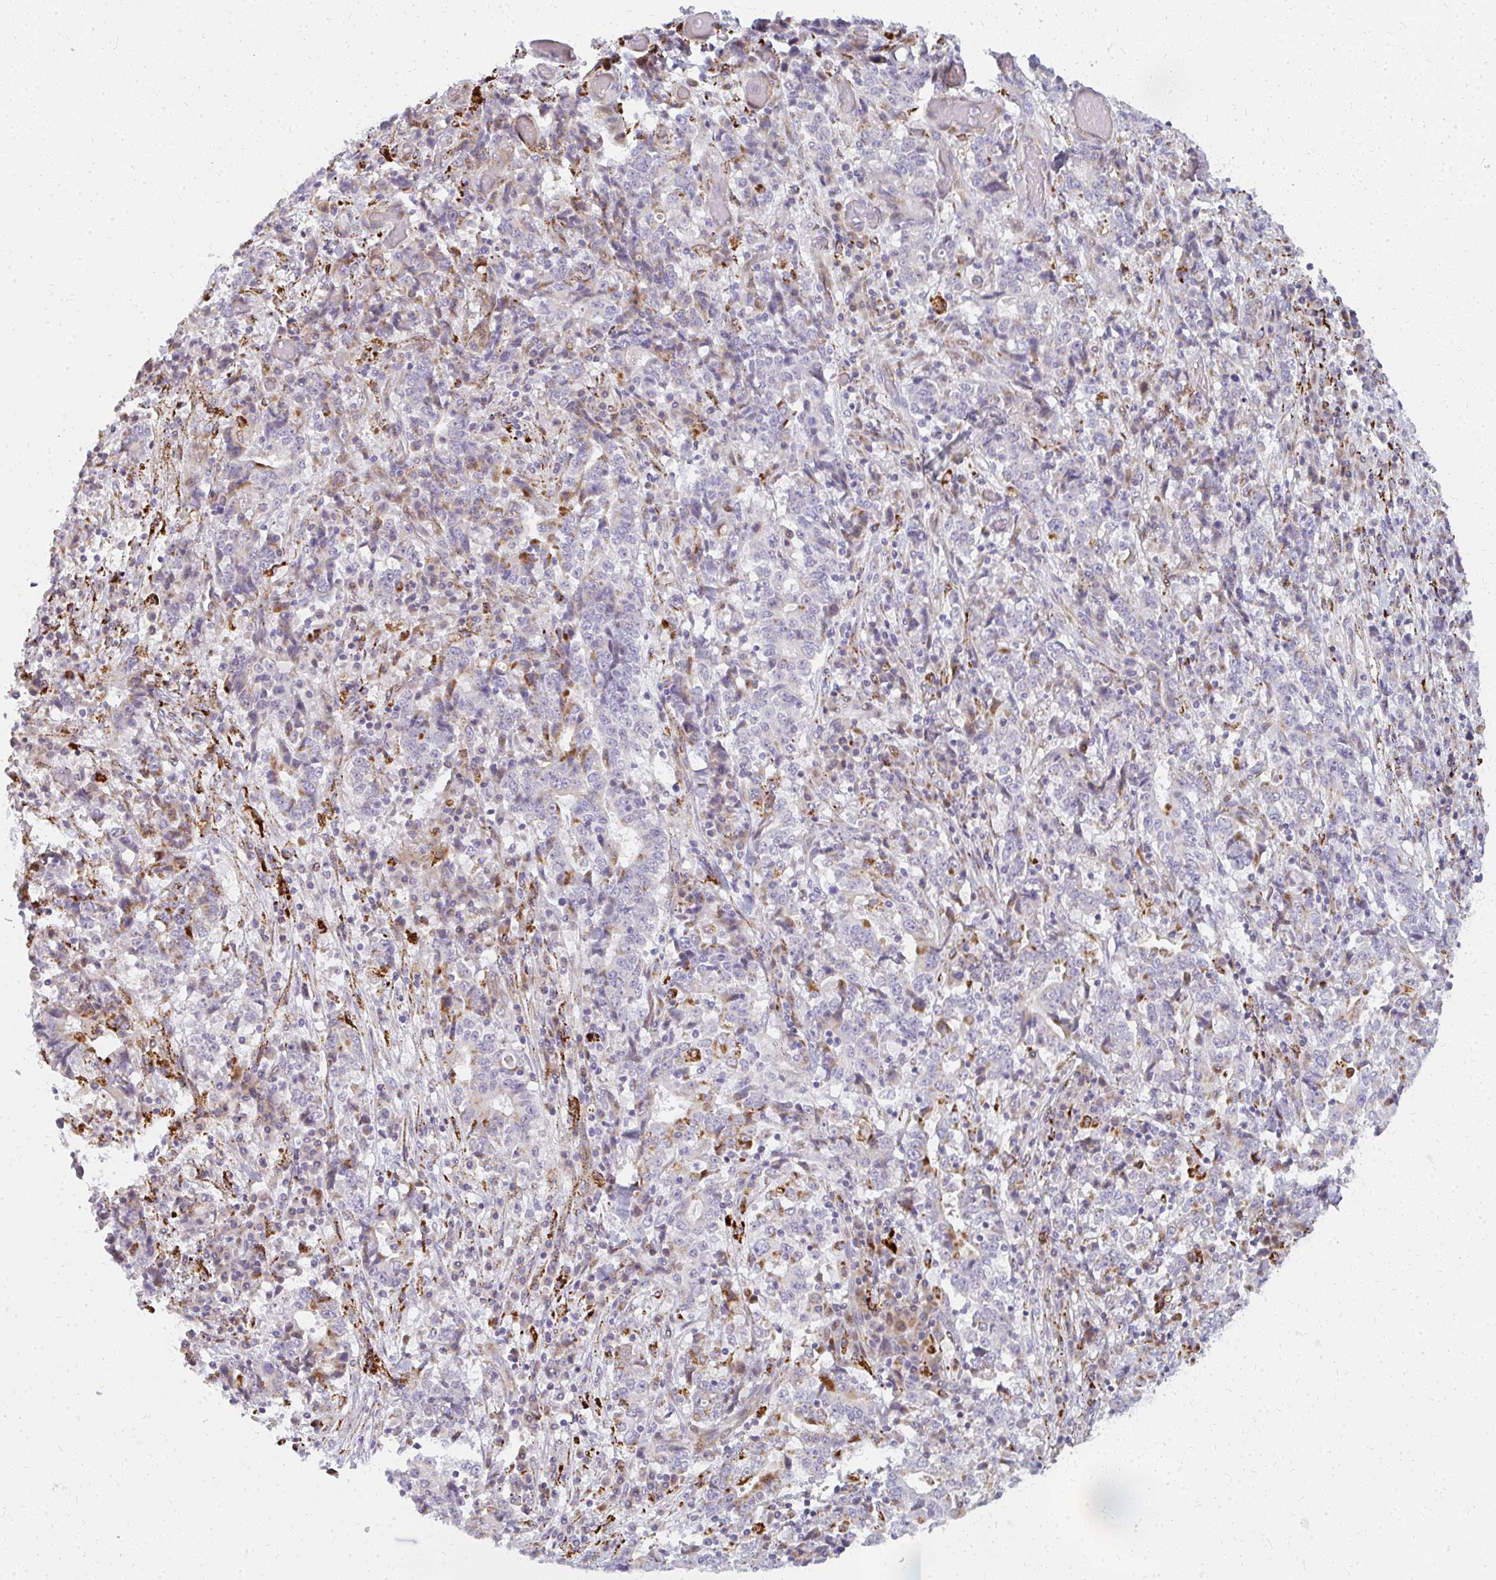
{"staining": {"intensity": "negative", "quantity": "none", "location": "none"}, "tissue": "stomach cancer", "cell_type": "Tumor cells", "image_type": "cancer", "snomed": [{"axis": "morphology", "description": "Normal tissue, NOS"}, {"axis": "morphology", "description": "Adenocarcinoma, NOS"}, {"axis": "topography", "description": "Stomach, upper"}, {"axis": "topography", "description": "Stomach"}], "caption": "This micrograph is of stomach cancer stained with immunohistochemistry (IHC) to label a protein in brown with the nuclei are counter-stained blue. There is no expression in tumor cells.", "gene": "PLA2G5", "patient": {"sex": "male", "age": 59}}